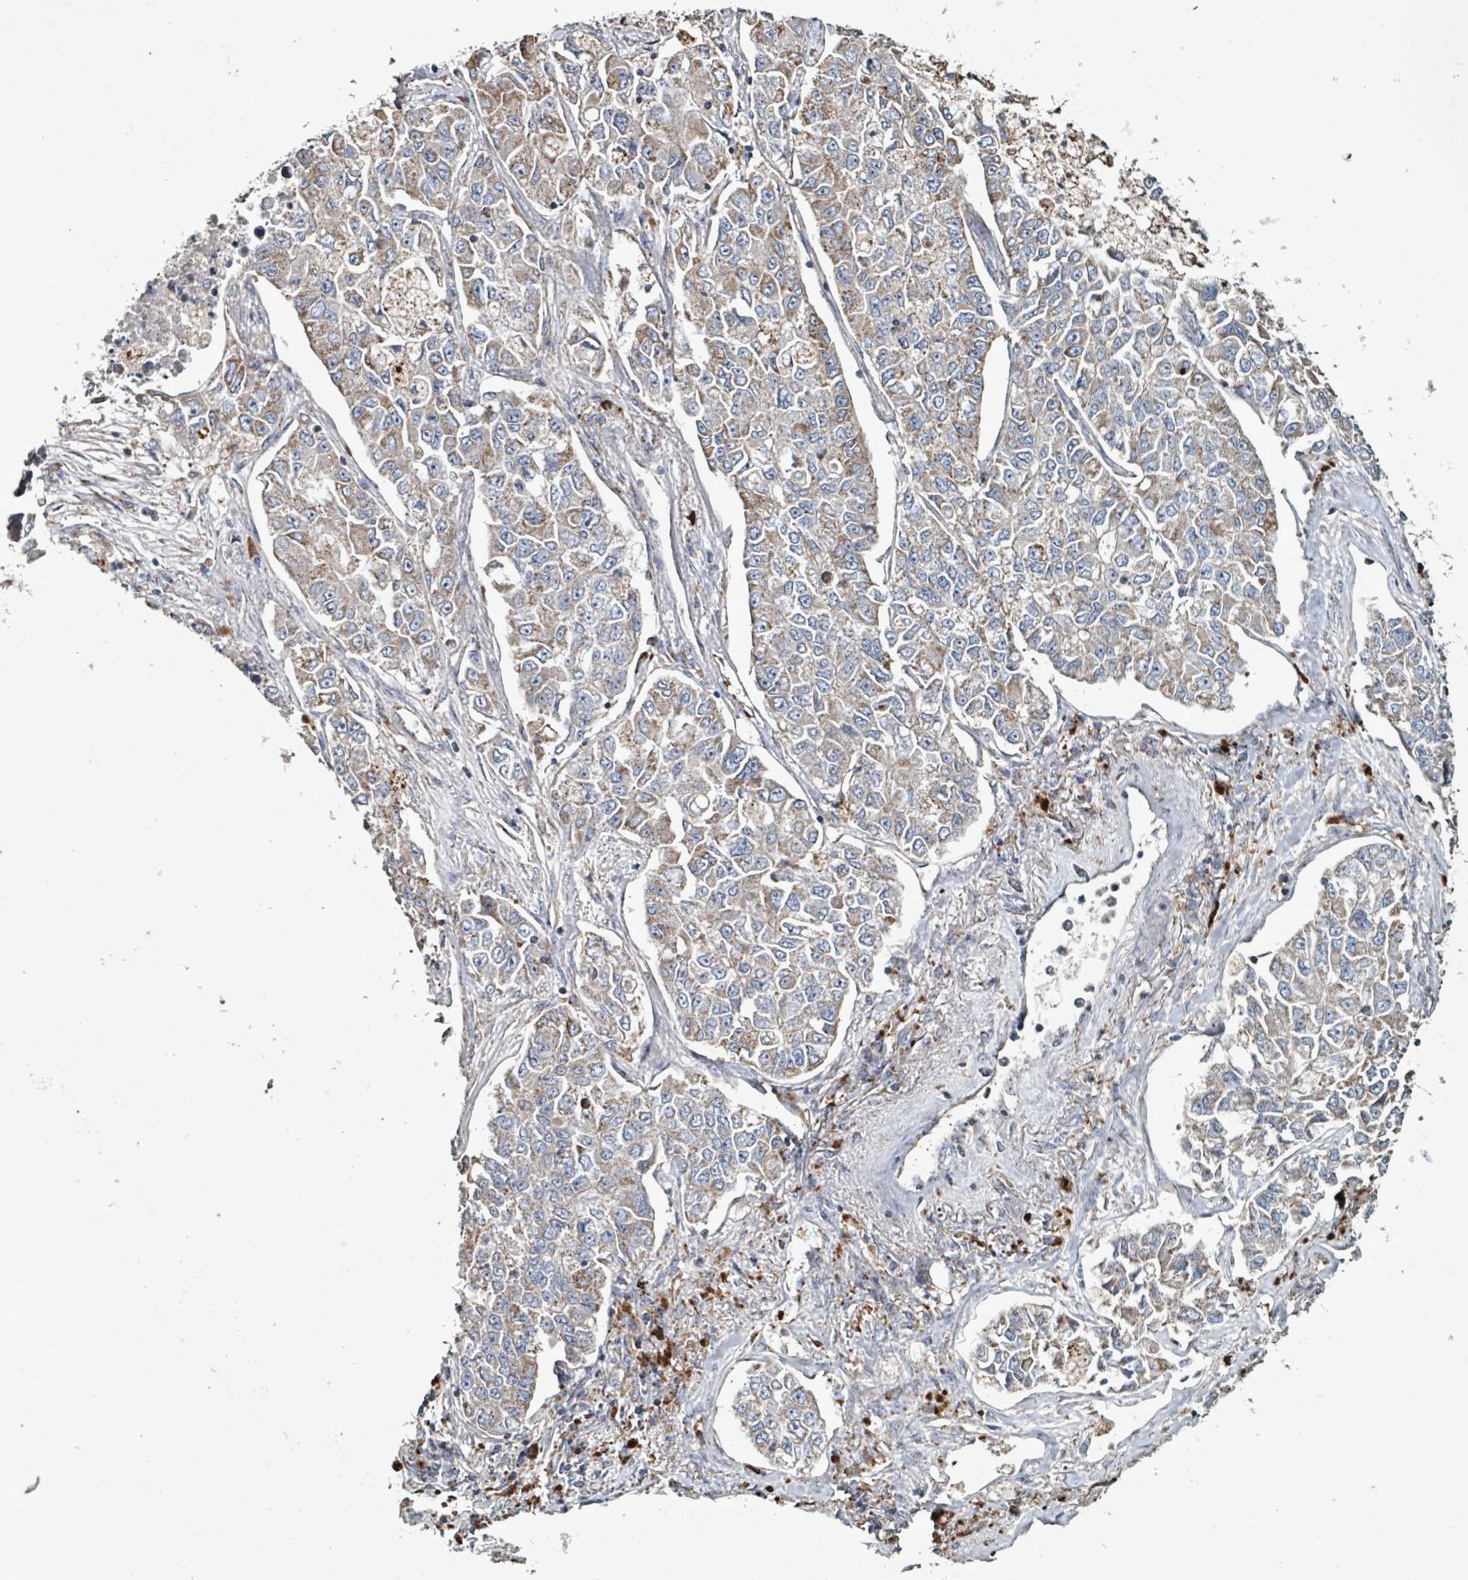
{"staining": {"intensity": "weak", "quantity": "25%-75%", "location": "cytoplasmic/membranous"}, "tissue": "lung cancer", "cell_type": "Tumor cells", "image_type": "cancer", "snomed": [{"axis": "morphology", "description": "Adenocarcinoma, NOS"}, {"axis": "topography", "description": "Lung"}], "caption": "A micrograph of lung cancer stained for a protein demonstrates weak cytoplasmic/membranous brown staining in tumor cells. Immunohistochemistry (ihc) stains the protein of interest in brown and the nuclei are stained blue.", "gene": "ABHD18", "patient": {"sex": "male", "age": 49}}